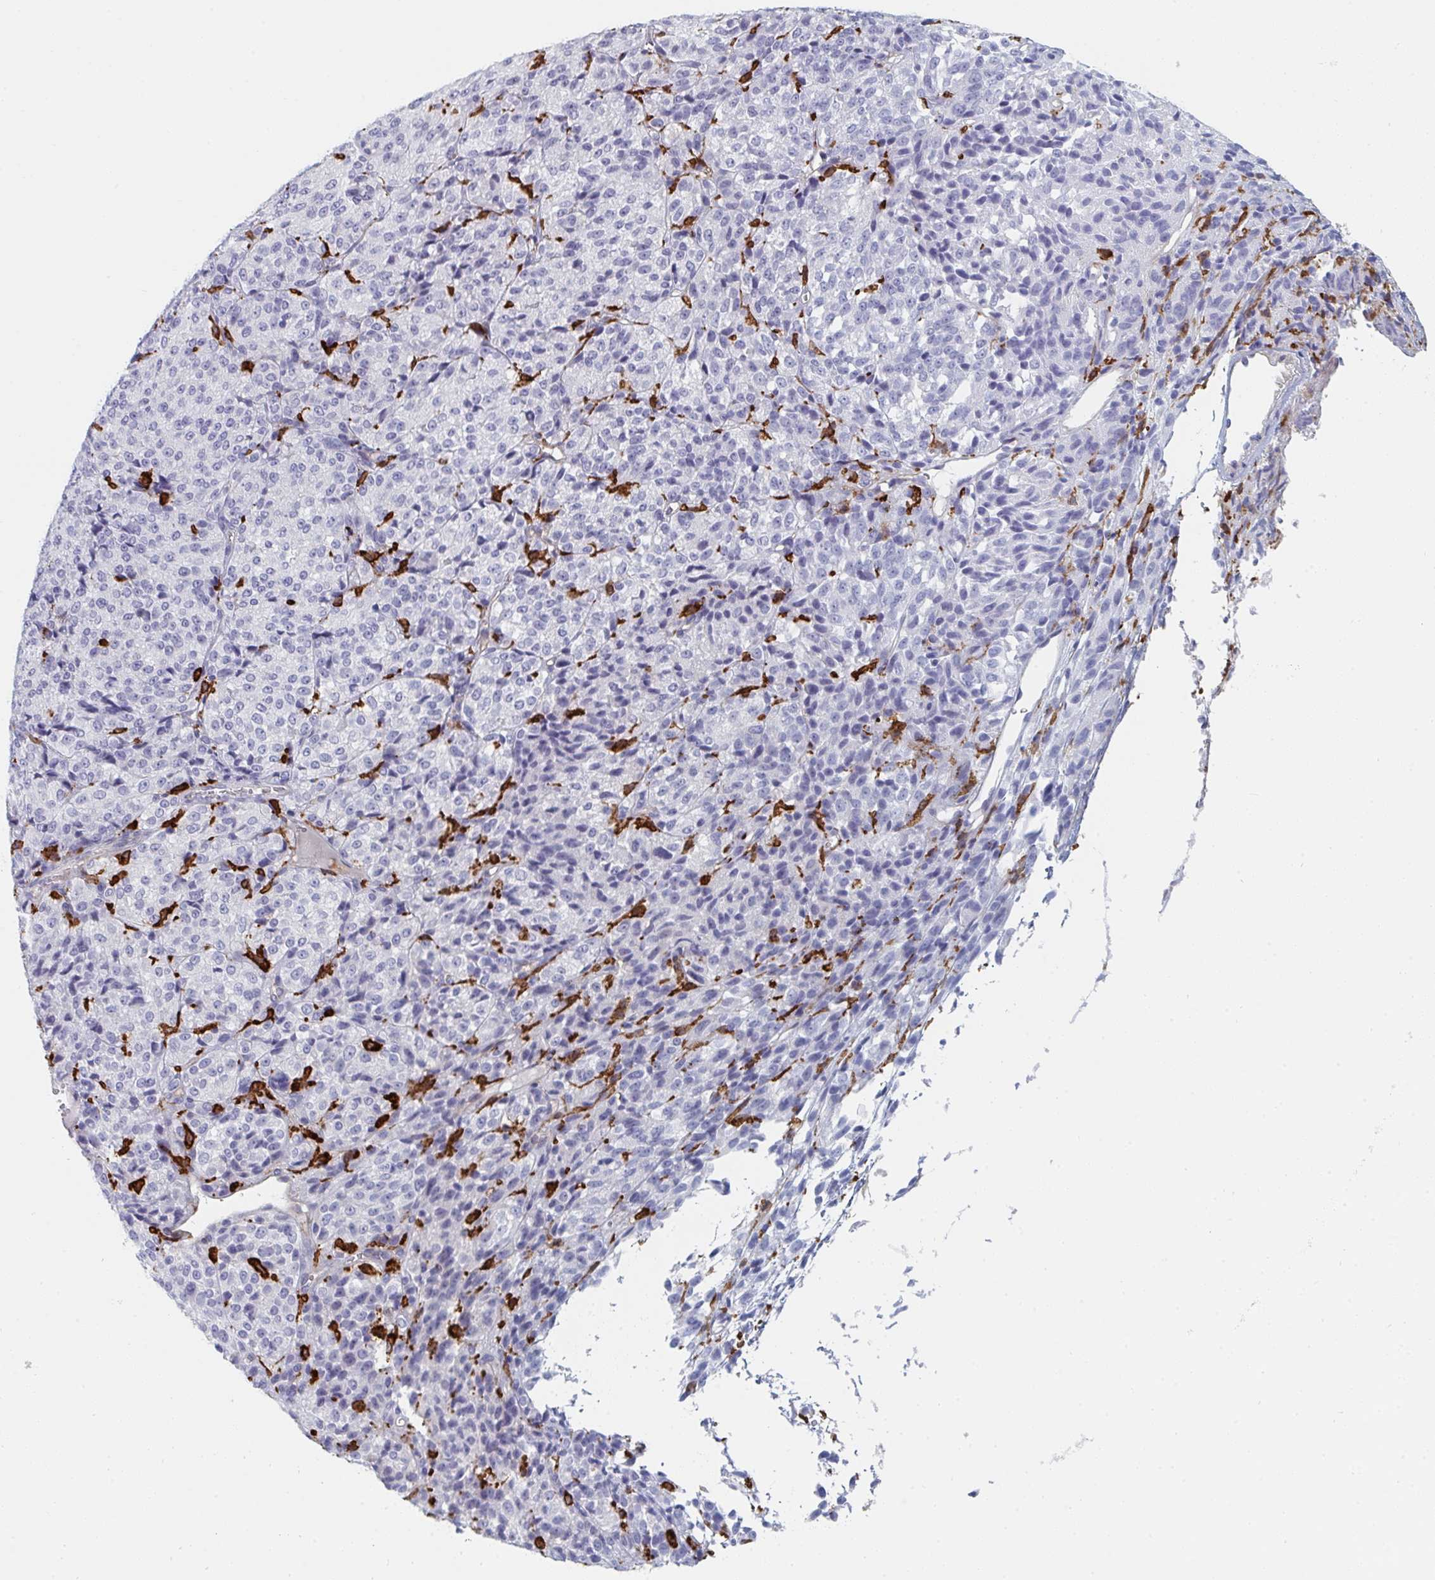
{"staining": {"intensity": "negative", "quantity": "none", "location": "none"}, "tissue": "melanoma", "cell_type": "Tumor cells", "image_type": "cancer", "snomed": [{"axis": "morphology", "description": "Malignant melanoma, Metastatic site"}, {"axis": "topography", "description": "Brain"}], "caption": "High power microscopy image of an immunohistochemistry (IHC) micrograph of malignant melanoma (metastatic site), revealing no significant expression in tumor cells.", "gene": "DAB2", "patient": {"sex": "female", "age": 56}}